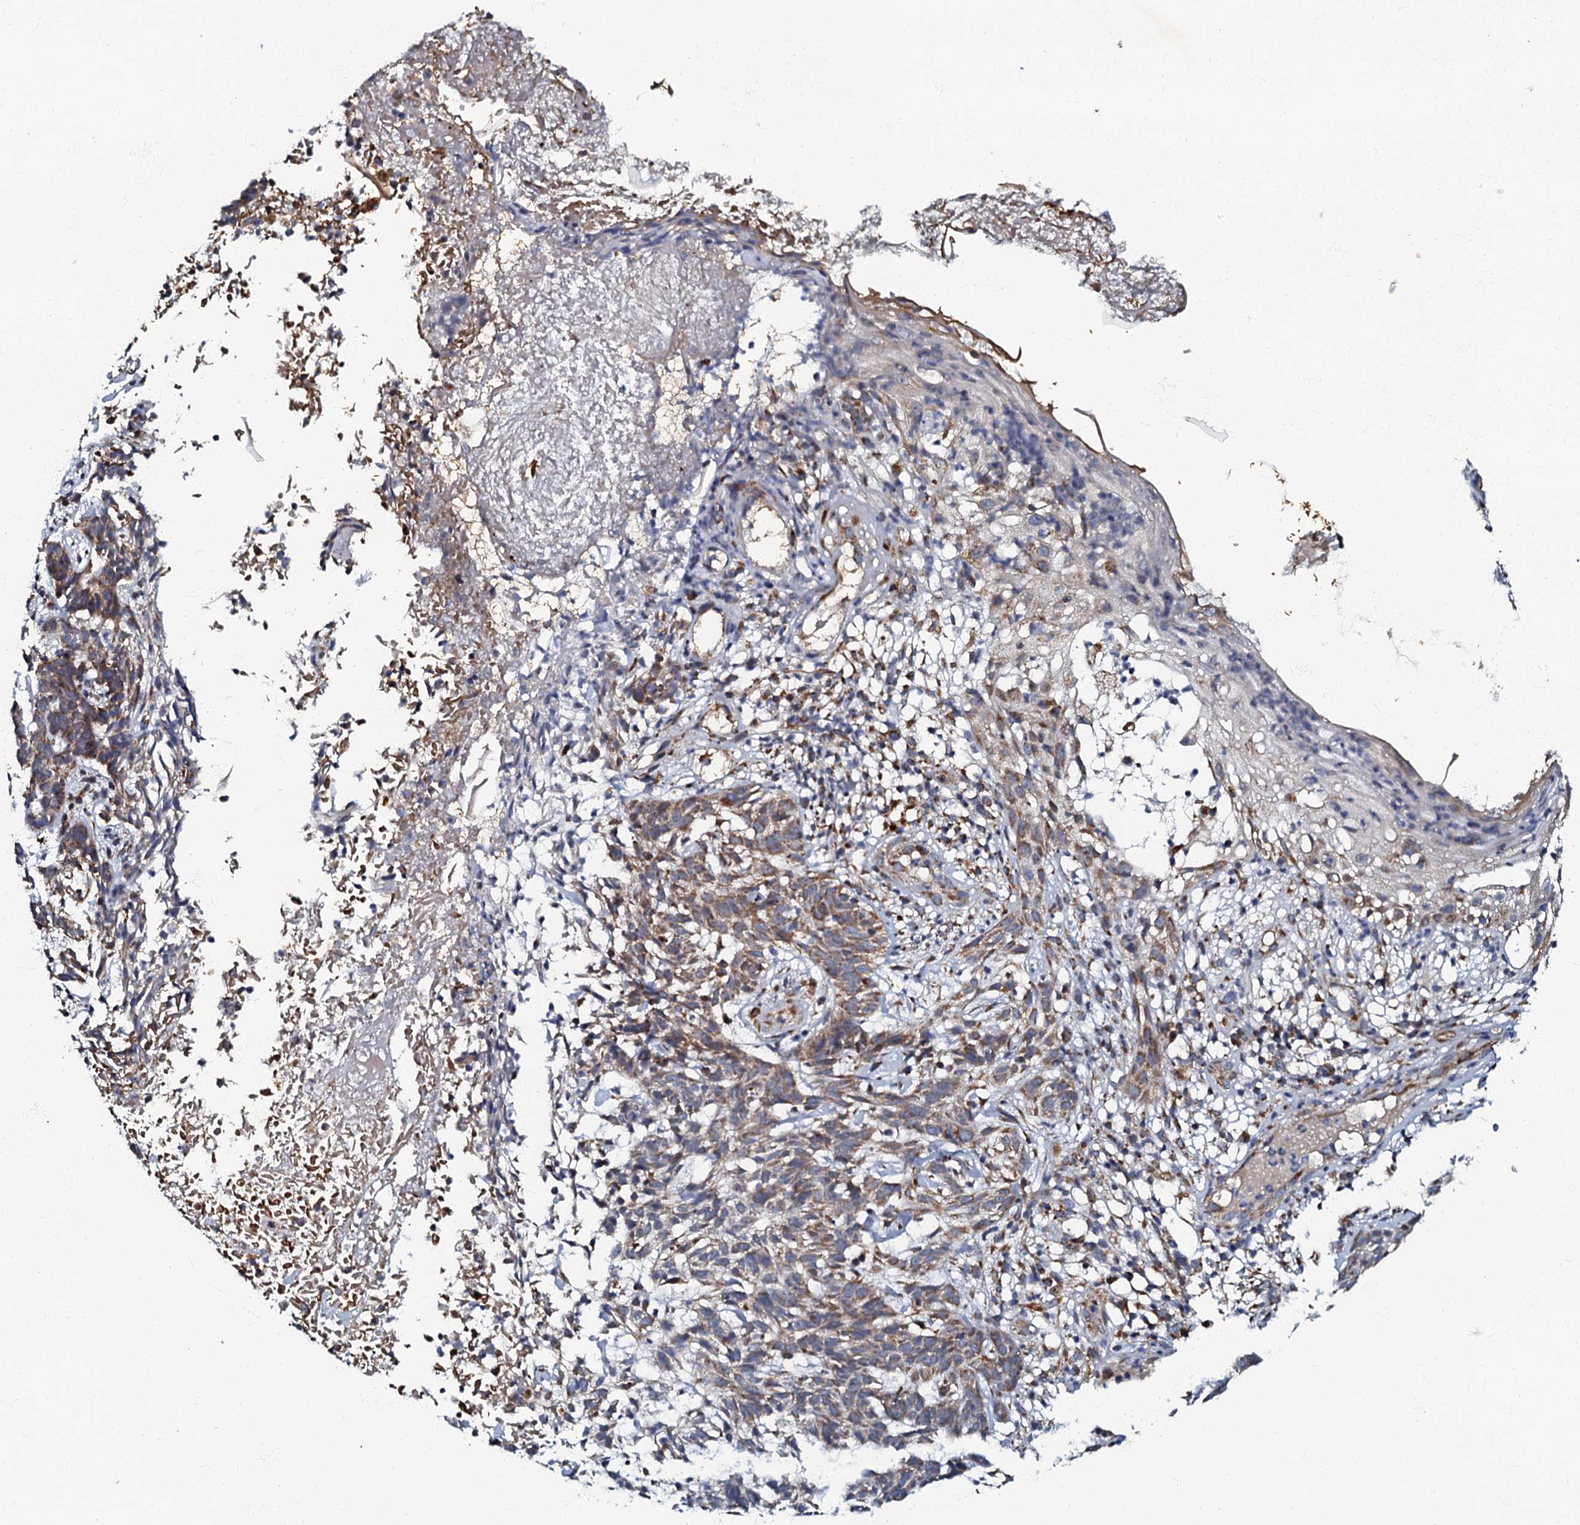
{"staining": {"intensity": "moderate", "quantity": ">75%", "location": "cytoplasmic/membranous"}, "tissue": "skin cancer", "cell_type": "Tumor cells", "image_type": "cancer", "snomed": [{"axis": "morphology", "description": "Basal cell carcinoma"}, {"axis": "topography", "description": "Skin"}], "caption": "Immunohistochemical staining of human skin basal cell carcinoma demonstrates medium levels of moderate cytoplasmic/membranous protein positivity in approximately >75% of tumor cells.", "gene": "NDUFA12", "patient": {"sex": "male", "age": 85}}